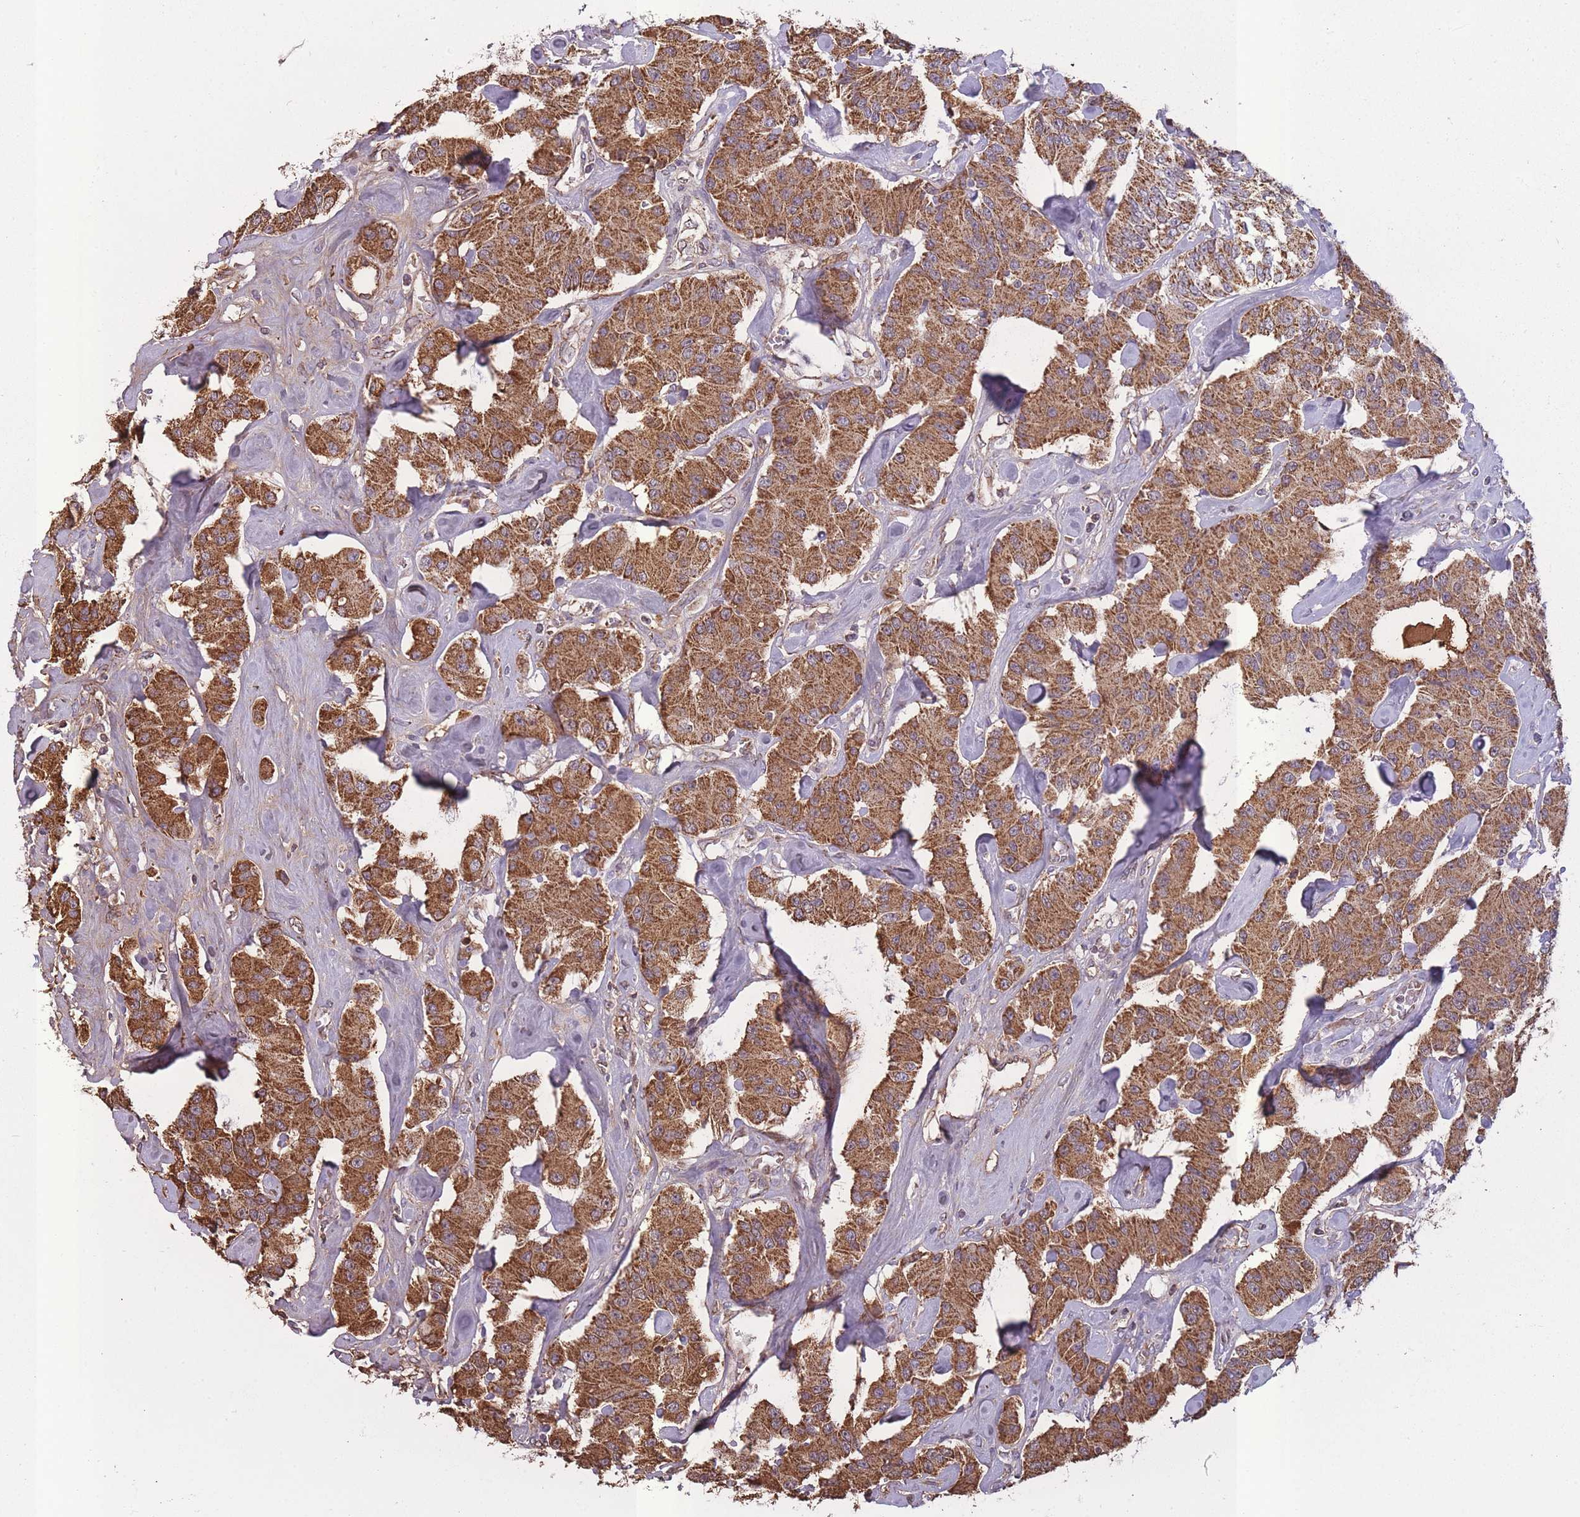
{"staining": {"intensity": "moderate", "quantity": ">75%", "location": "cytoplasmic/membranous"}, "tissue": "carcinoid", "cell_type": "Tumor cells", "image_type": "cancer", "snomed": [{"axis": "morphology", "description": "Carcinoid, malignant, NOS"}, {"axis": "topography", "description": "Pancreas"}], "caption": "Immunohistochemical staining of malignant carcinoid reveals medium levels of moderate cytoplasmic/membranous protein staining in approximately >75% of tumor cells.", "gene": "KAT2A", "patient": {"sex": "male", "age": 41}}